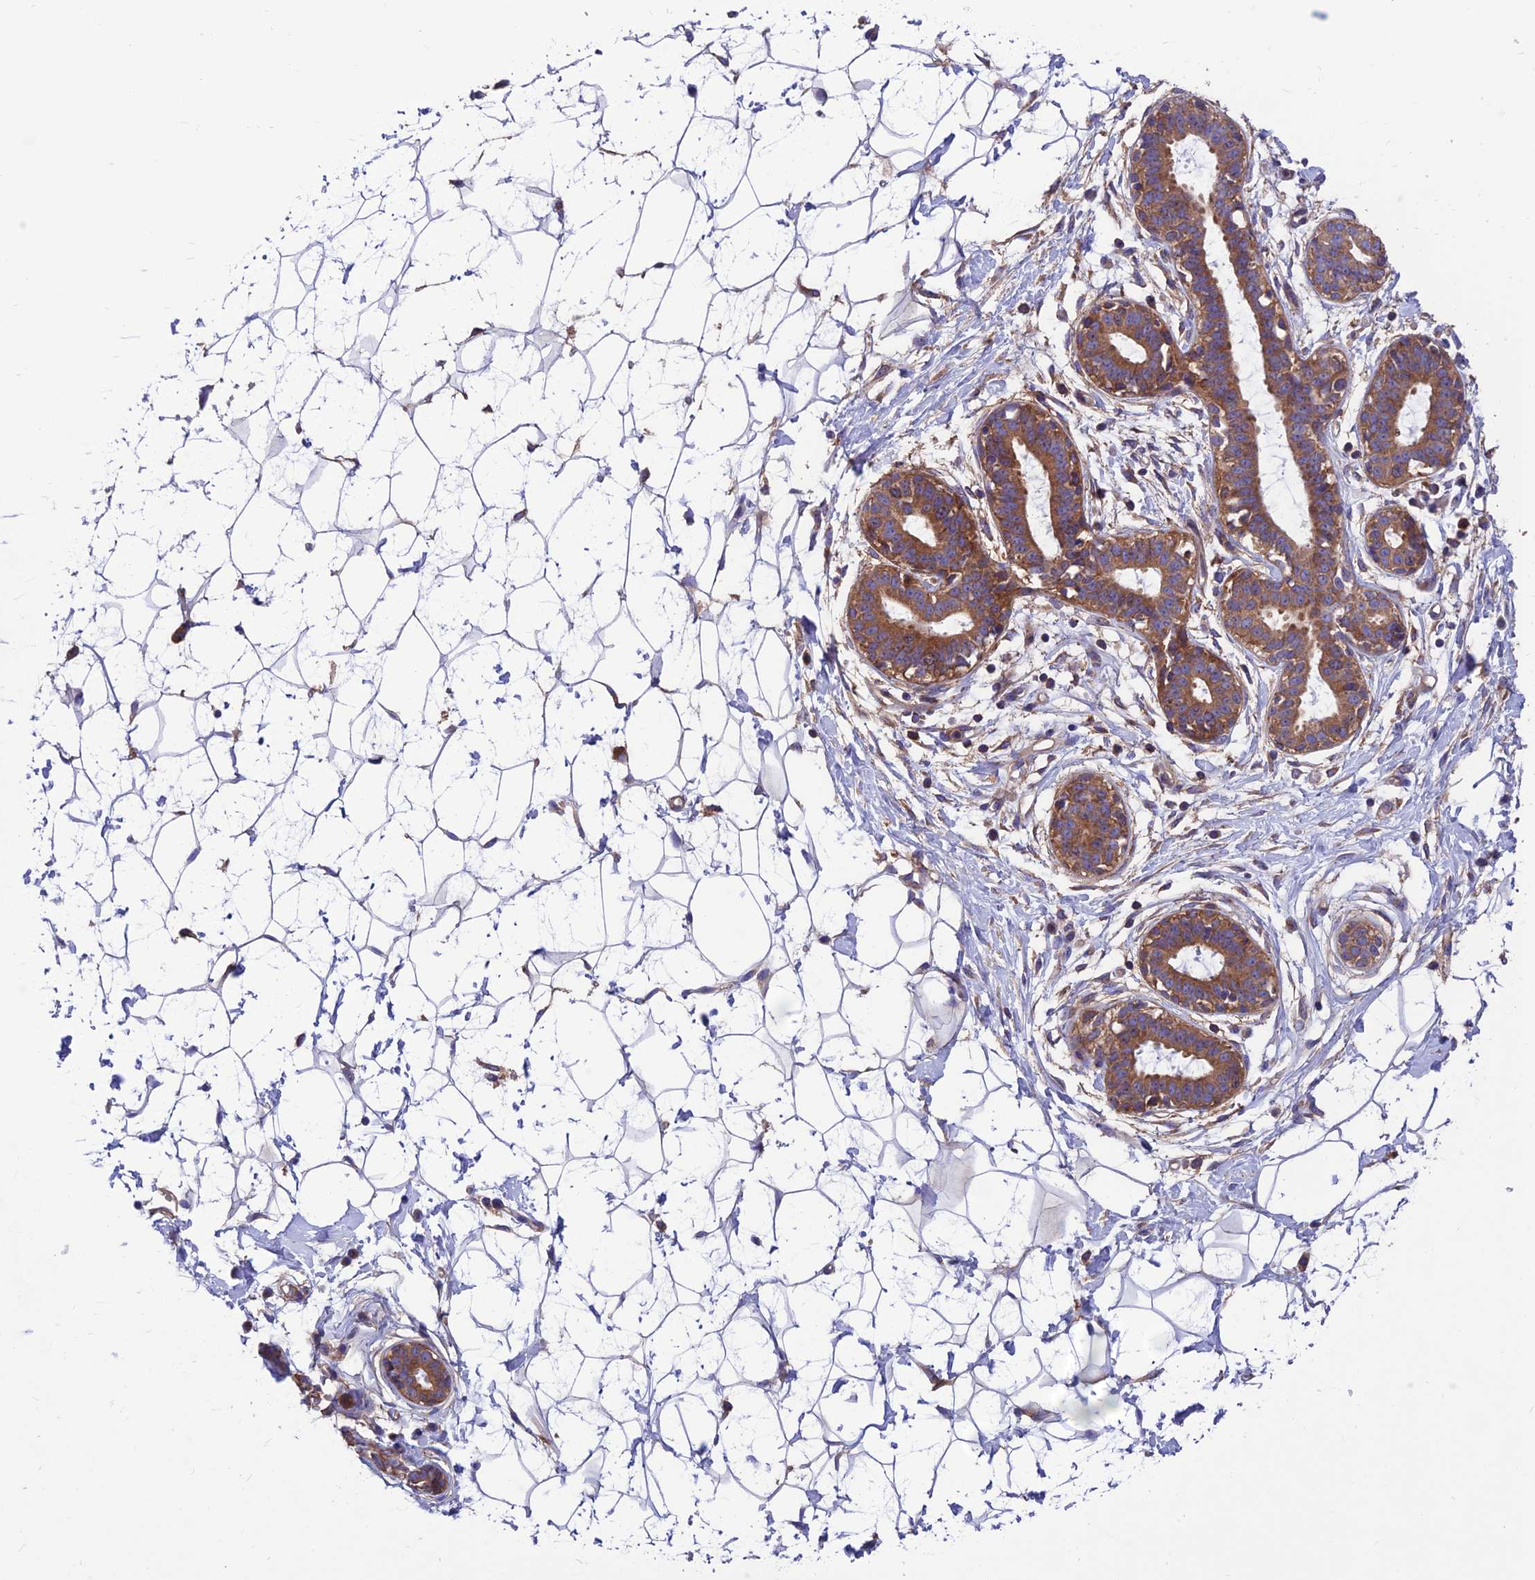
{"staining": {"intensity": "negative", "quantity": "none", "location": "none"}, "tissue": "breast", "cell_type": "Adipocytes", "image_type": "normal", "snomed": [{"axis": "morphology", "description": "Normal tissue, NOS"}, {"axis": "morphology", "description": "Adenoma, NOS"}, {"axis": "topography", "description": "Breast"}], "caption": "Adipocytes show no significant protein expression in unremarkable breast. The staining is performed using DAB (3,3'-diaminobenzidine) brown chromogen with nuclei counter-stained in using hematoxylin.", "gene": "VPS16", "patient": {"sex": "female", "age": 23}}